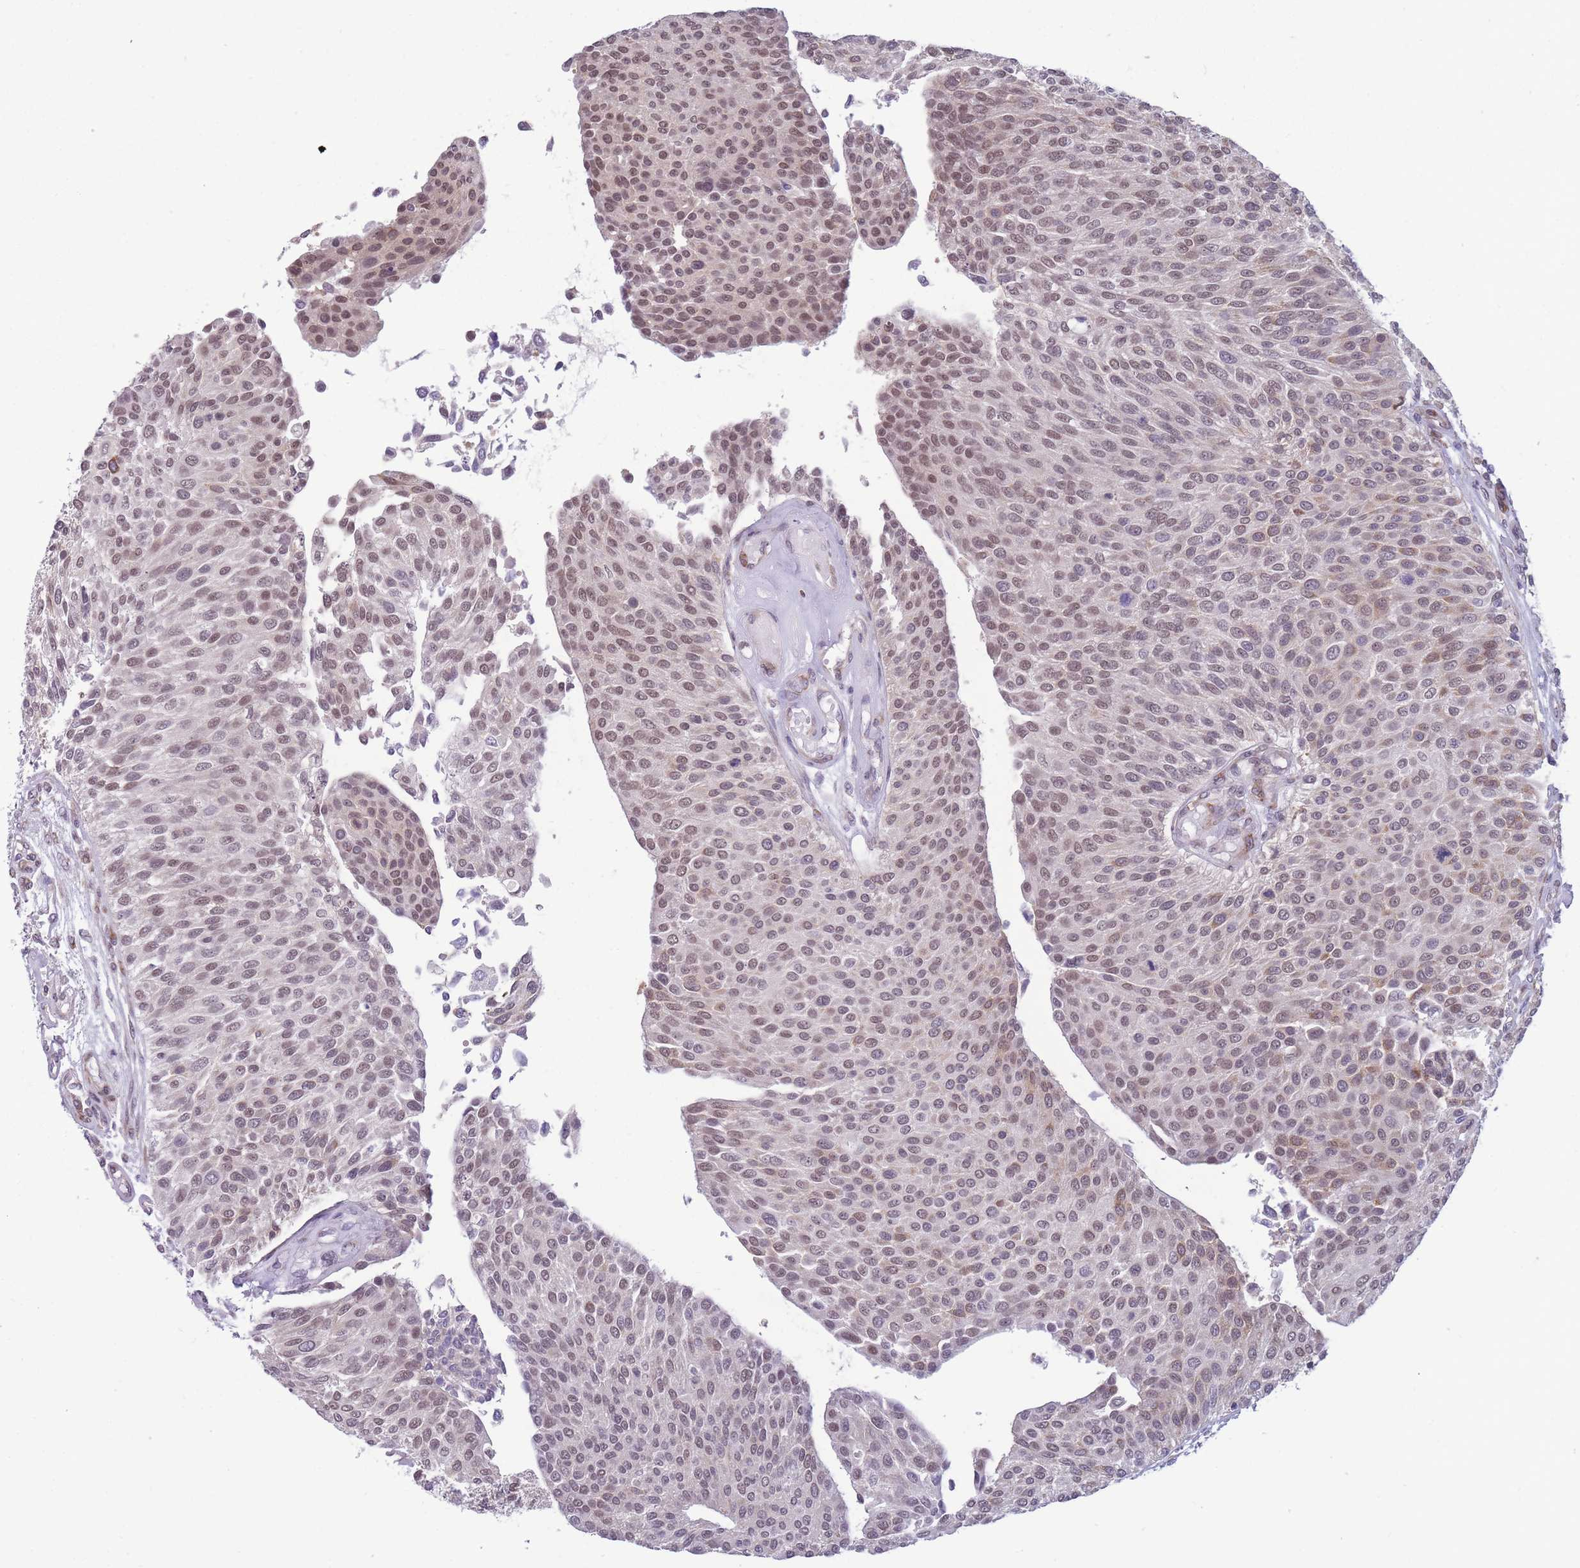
{"staining": {"intensity": "moderate", "quantity": ">75%", "location": "cytoplasmic/membranous,nuclear"}, "tissue": "urothelial cancer", "cell_type": "Tumor cells", "image_type": "cancer", "snomed": [{"axis": "morphology", "description": "Urothelial carcinoma, NOS"}, {"axis": "topography", "description": "Urinary bladder"}], "caption": "Immunohistochemistry (IHC) of transitional cell carcinoma shows medium levels of moderate cytoplasmic/membranous and nuclear staining in about >75% of tumor cells.", "gene": "TMEM121", "patient": {"sex": "male", "age": 55}}